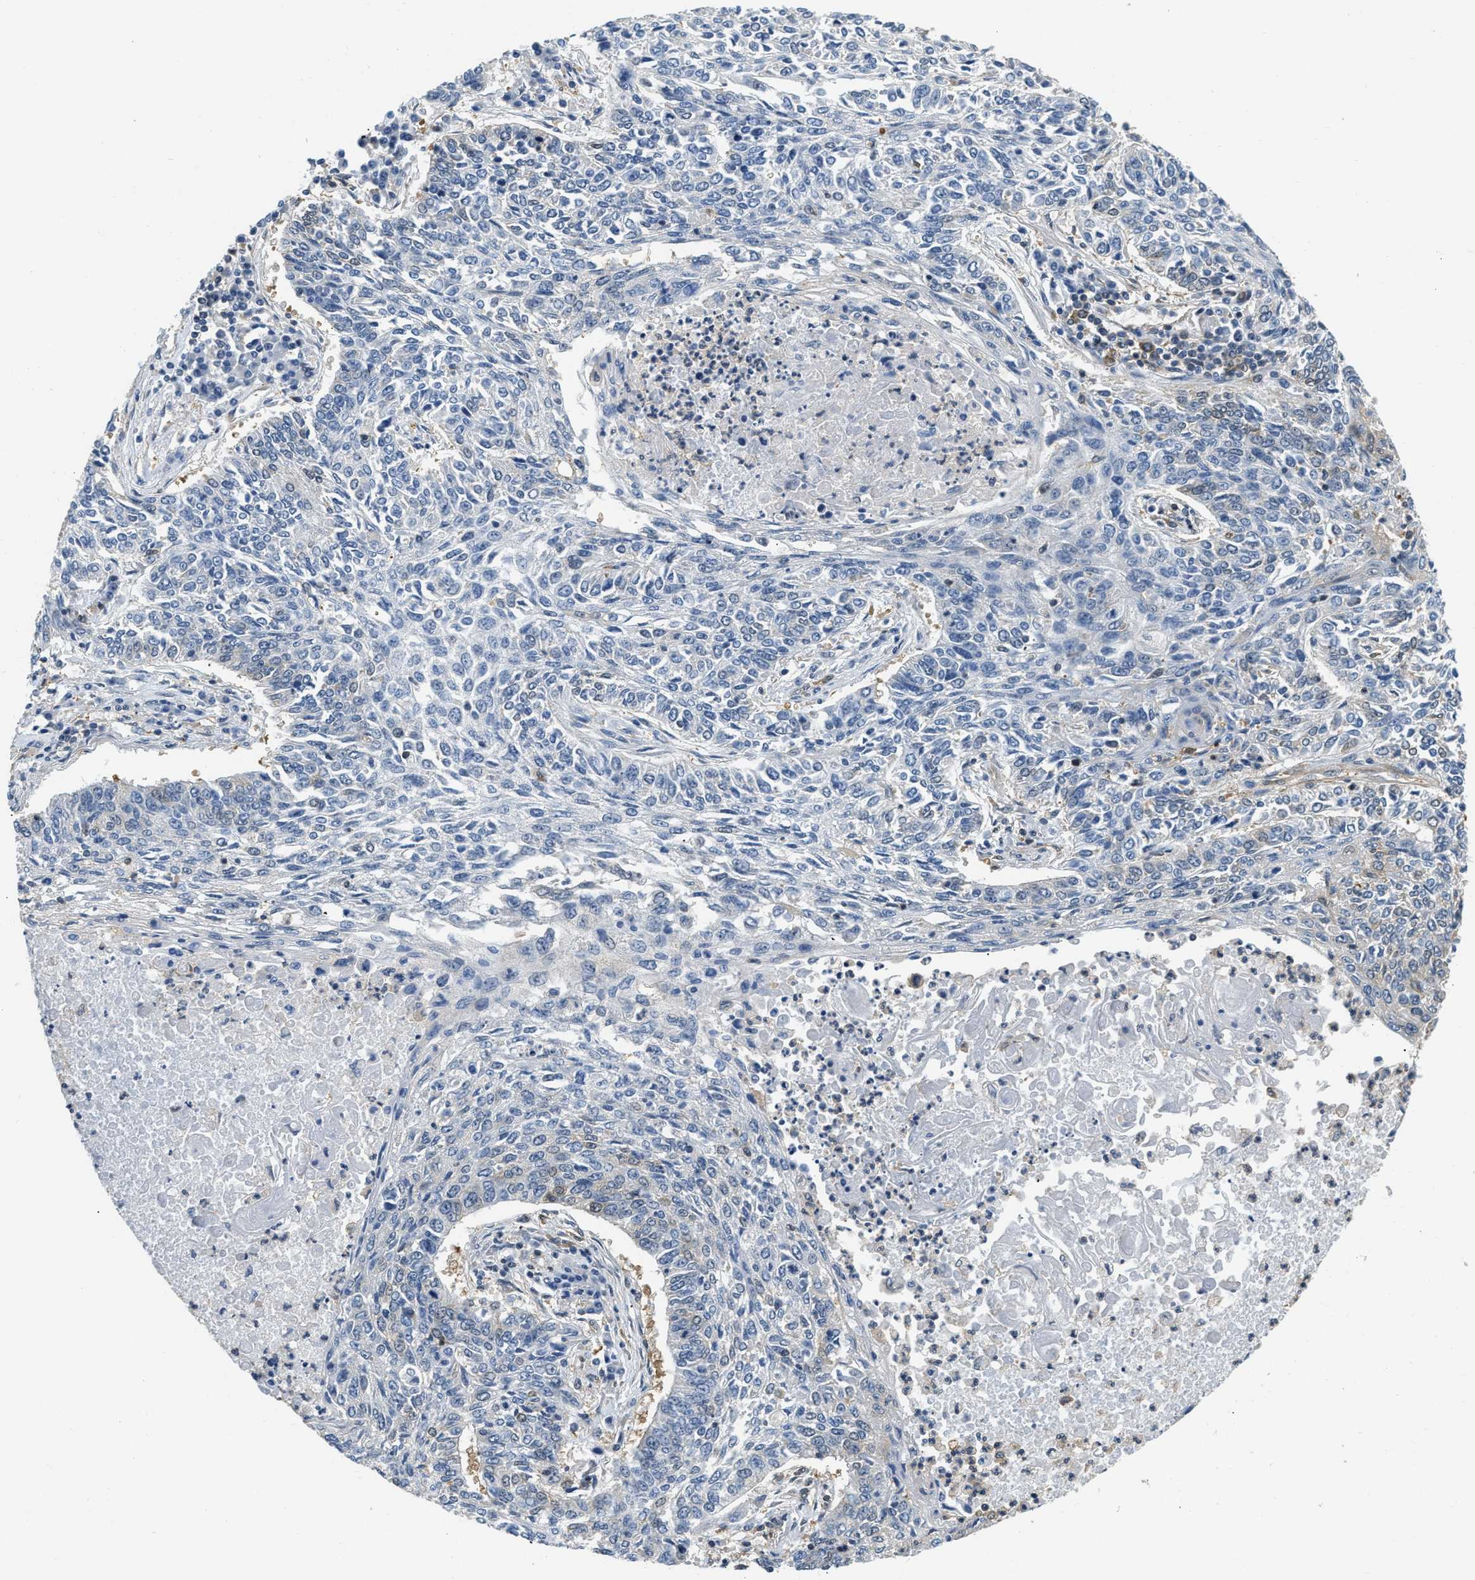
{"staining": {"intensity": "negative", "quantity": "none", "location": "none"}, "tissue": "lung cancer", "cell_type": "Tumor cells", "image_type": "cancer", "snomed": [{"axis": "morphology", "description": "Normal tissue, NOS"}, {"axis": "morphology", "description": "Squamous cell carcinoma, NOS"}, {"axis": "topography", "description": "Cartilage tissue"}, {"axis": "topography", "description": "Bronchus"}, {"axis": "topography", "description": "Lung"}], "caption": "The micrograph shows no significant positivity in tumor cells of lung cancer. The staining is performed using DAB (3,3'-diaminobenzidine) brown chromogen with nuclei counter-stained in using hematoxylin.", "gene": "EIF4EBP2", "patient": {"sex": "female", "age": 49}}